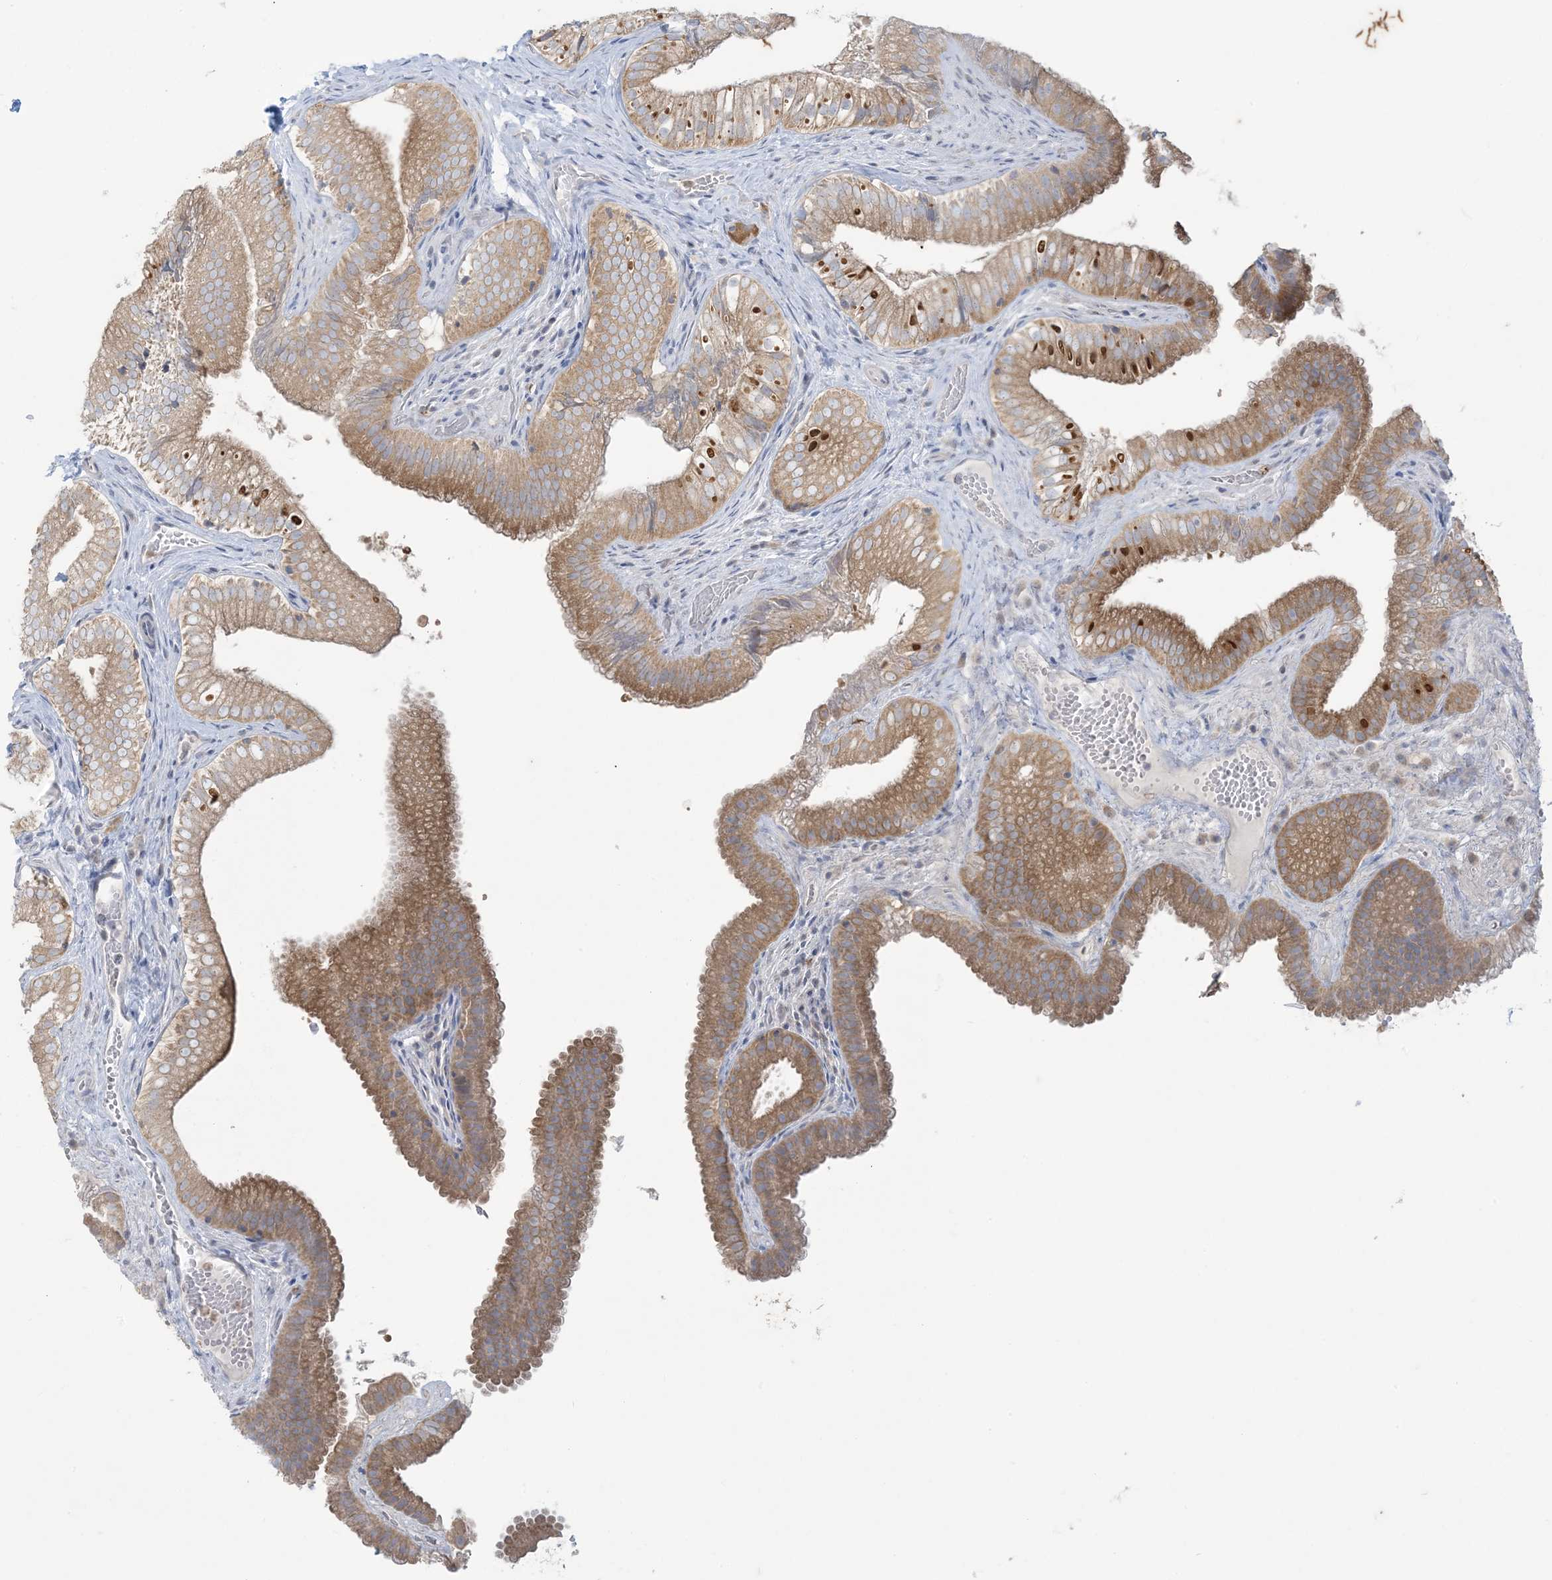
{"staining": {"intensity": "moderate", "quantity": ">75%", "location": "cytoplasmic/membranous"}, "tissue": "gallbladder", "cell_type": "Glandular cells", "image_type": "normal", "snomed": [{"axis": "morphology", "description": "Normal tissue, NOS"}, {"axis": "topography", "description": "Gallbladder"}], "caption": "Glandular cells demonstrate medium levels of moderate cytoplasmic/membranous staining in approximately >75% of cells in benign gallbladder.", "gene": "KIF3A", "patient": {"sex": "female", "age": 30}}